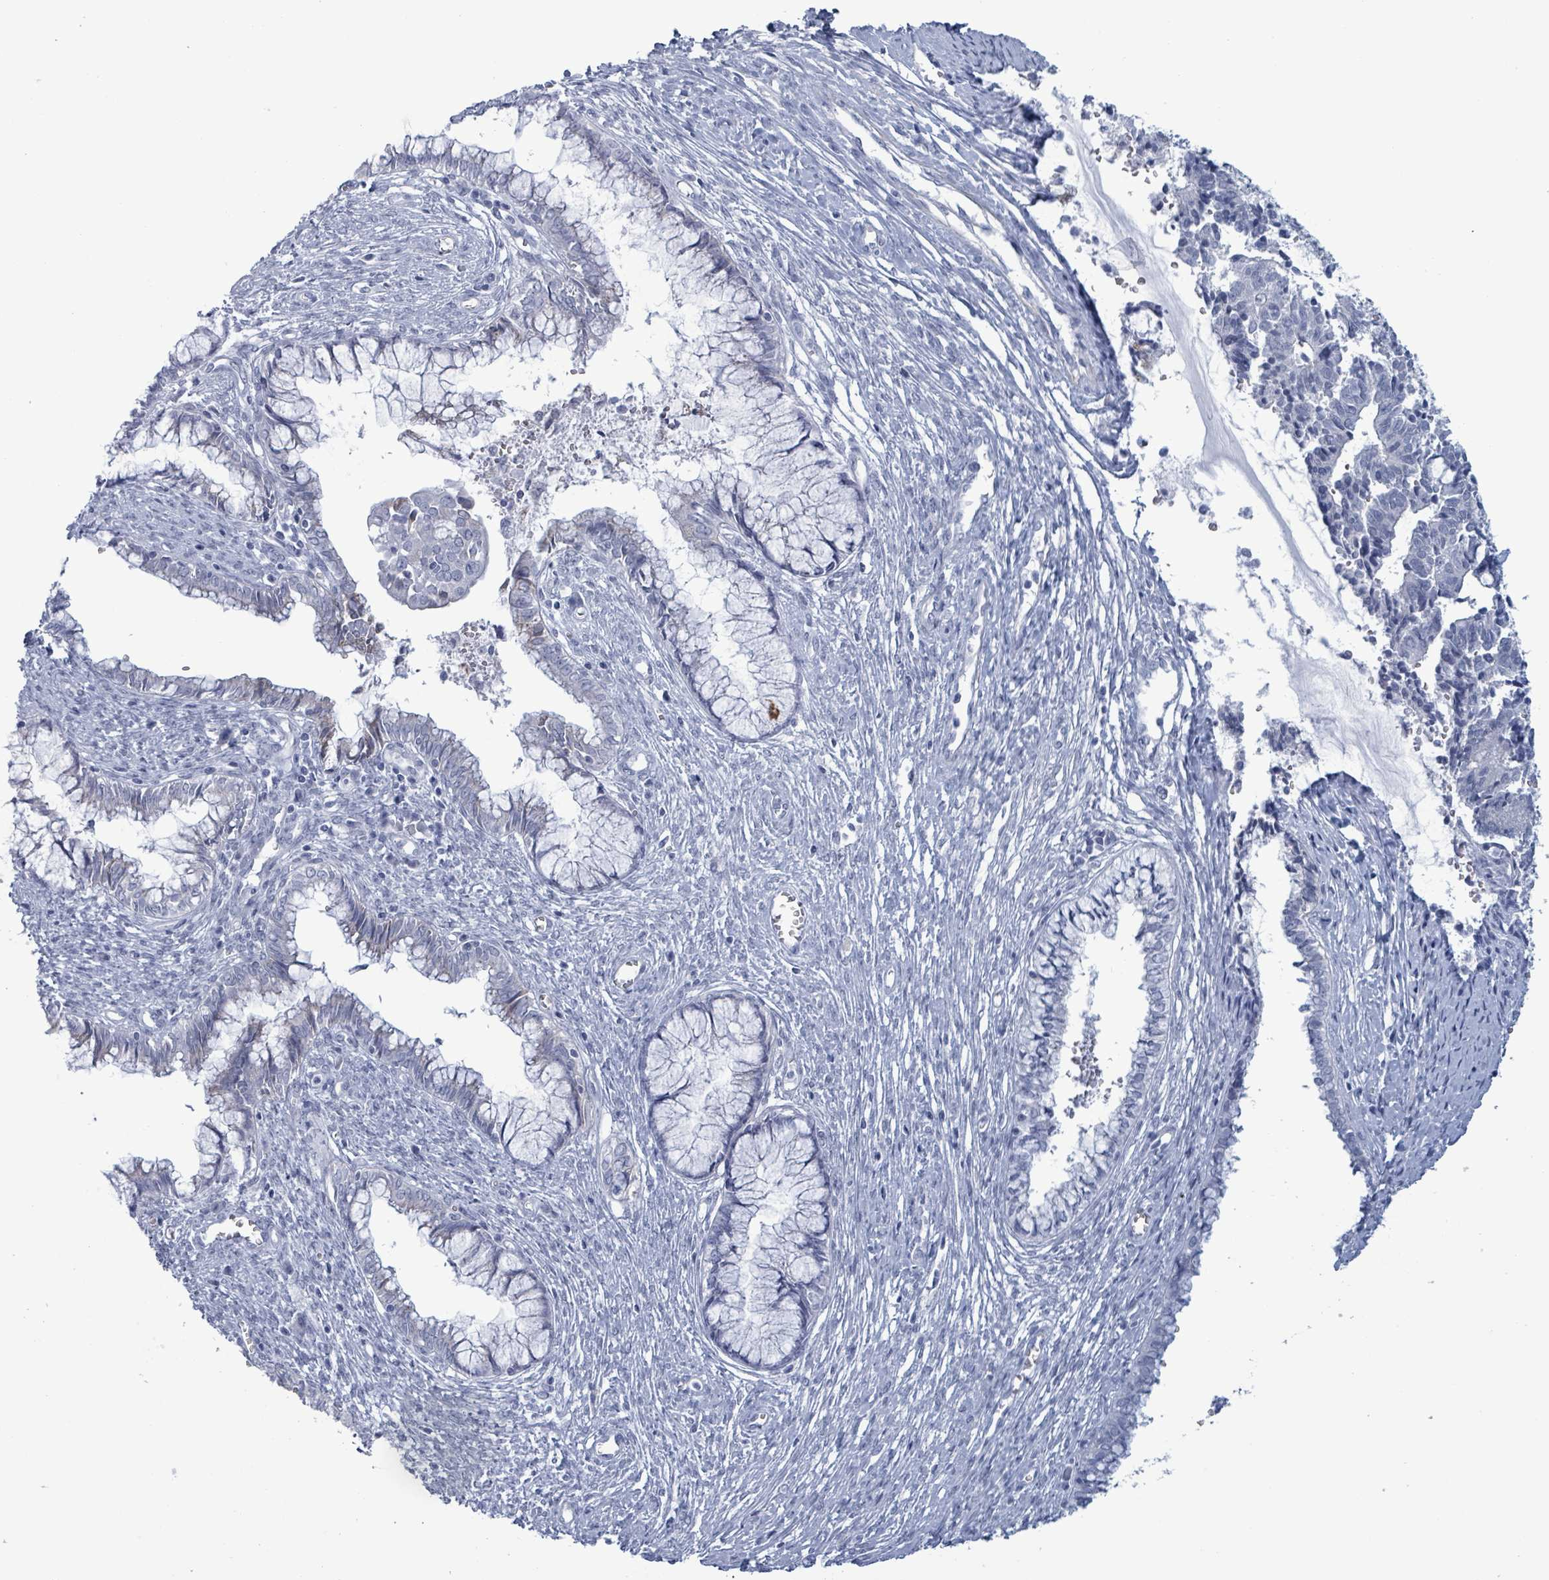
{"staining": {"intensity": "negative", "quantity": "none", "location": "none"}, "tissue": "cervical cancer", "cell_type": "Tumor cells", "image_type": "cancer", "snomed": [{"axis": "morphology", "description": "Adenocarcinoma, NOS"}, {"axis": "topography", "description": "Cervix"}], "caption": "Immunohistochemistry of human cervical adenocarcinoma exhibits no staining in tumor cells. Brightfield microscopy of immunohistochemistry stained with DAB (brown) and hematoxylin (blue), captured at high magnification.", "gene": "ZNF771", "patient": {"sex": "female", "age": 44}}